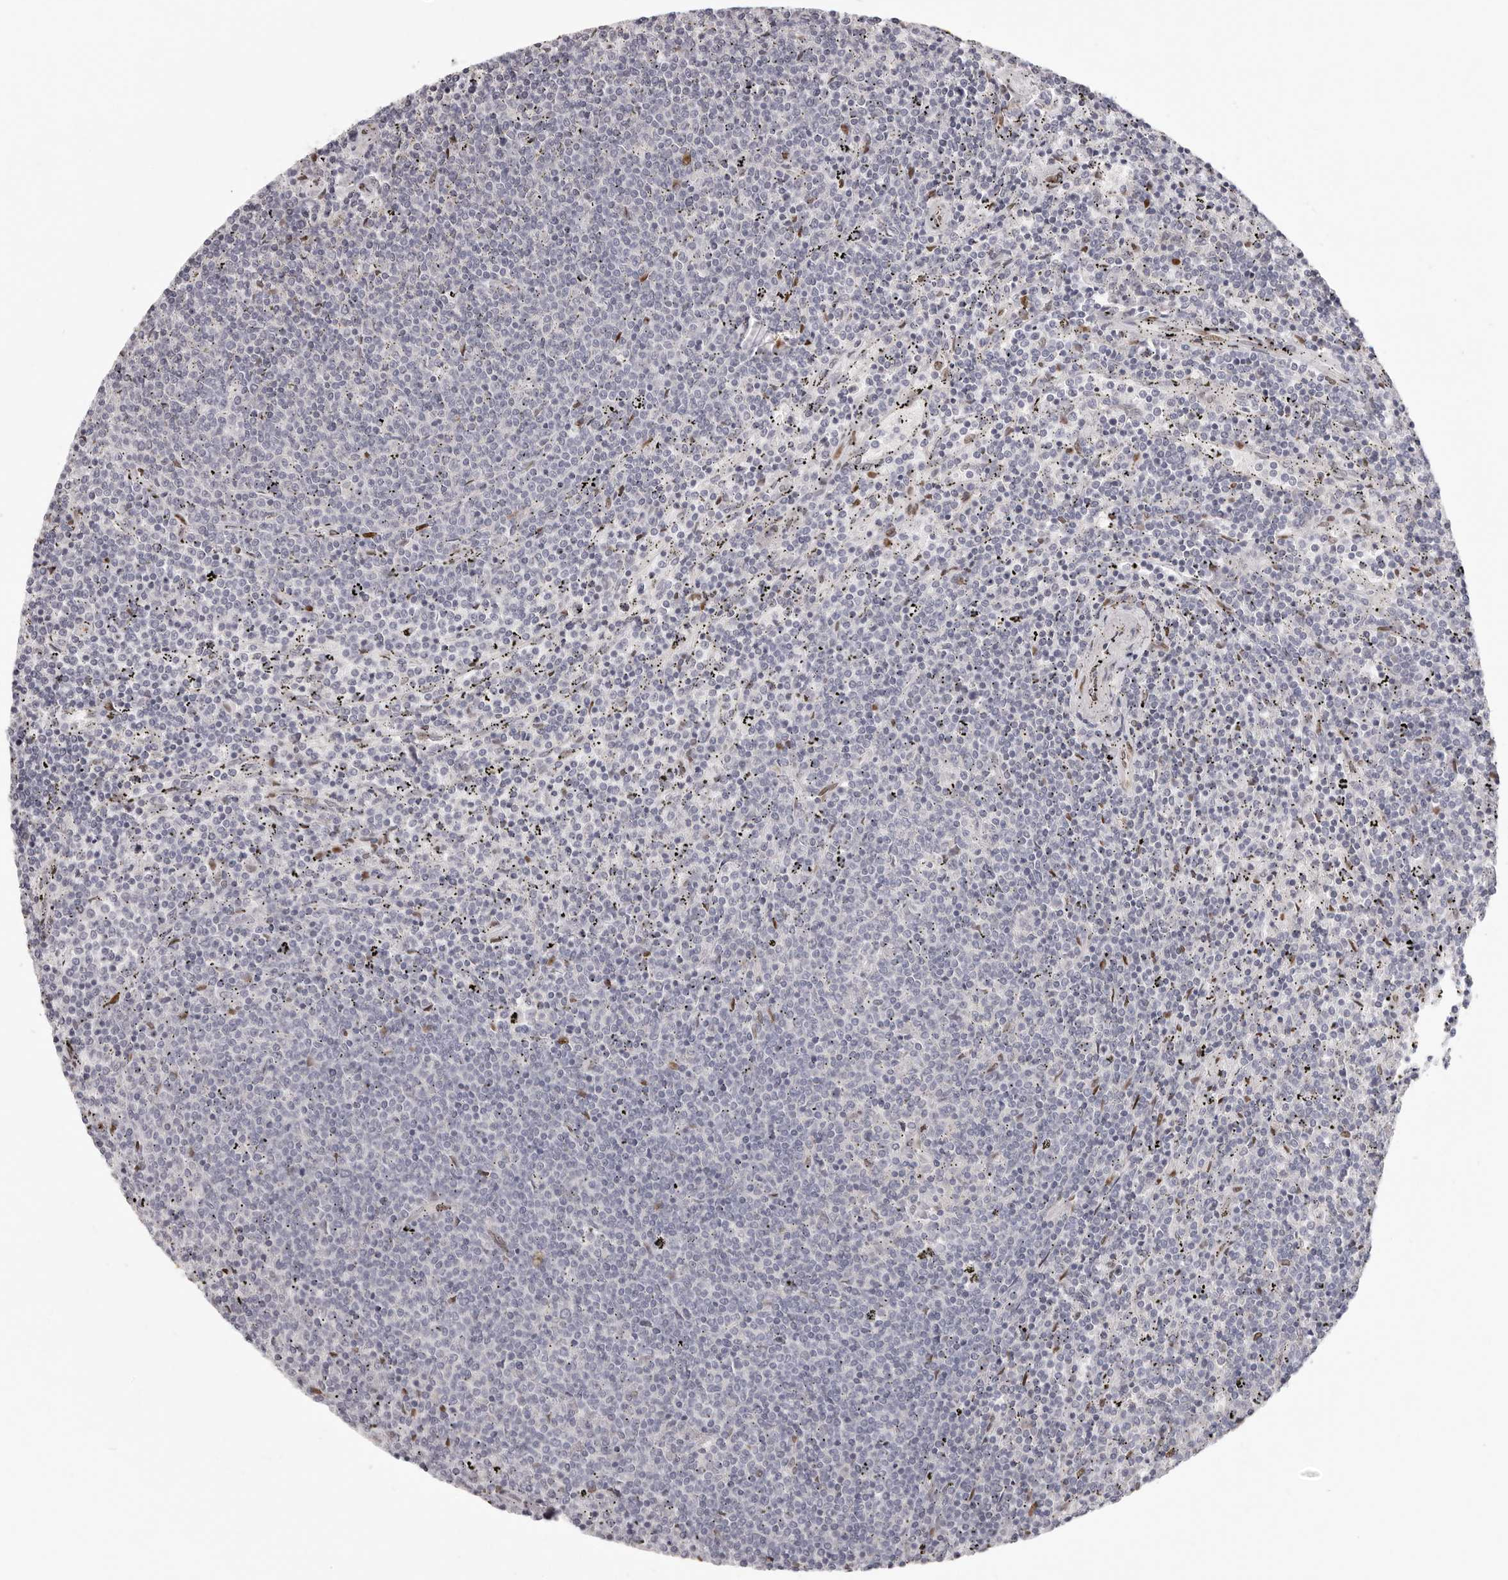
{"staining": {"intensity": "negative", "quantity": "none", "location": "none"}, "tissue": "lymphoma", "cell_type": "Tumor cells", "image_type": "cancer", "snomed": [{"axis": "morphology", "description": "Malignant lymphoma, non-Hodgkin's type, Low grade"}, {"axis": "topography", "description": "Spleen"}], "caption": "Tumor cells are negative for protein expression in human low-grade malignant lymphoma, non-Hodgkin's type.", "gene": "SRP19", "patient": {"sex": "female", "age": 50}}